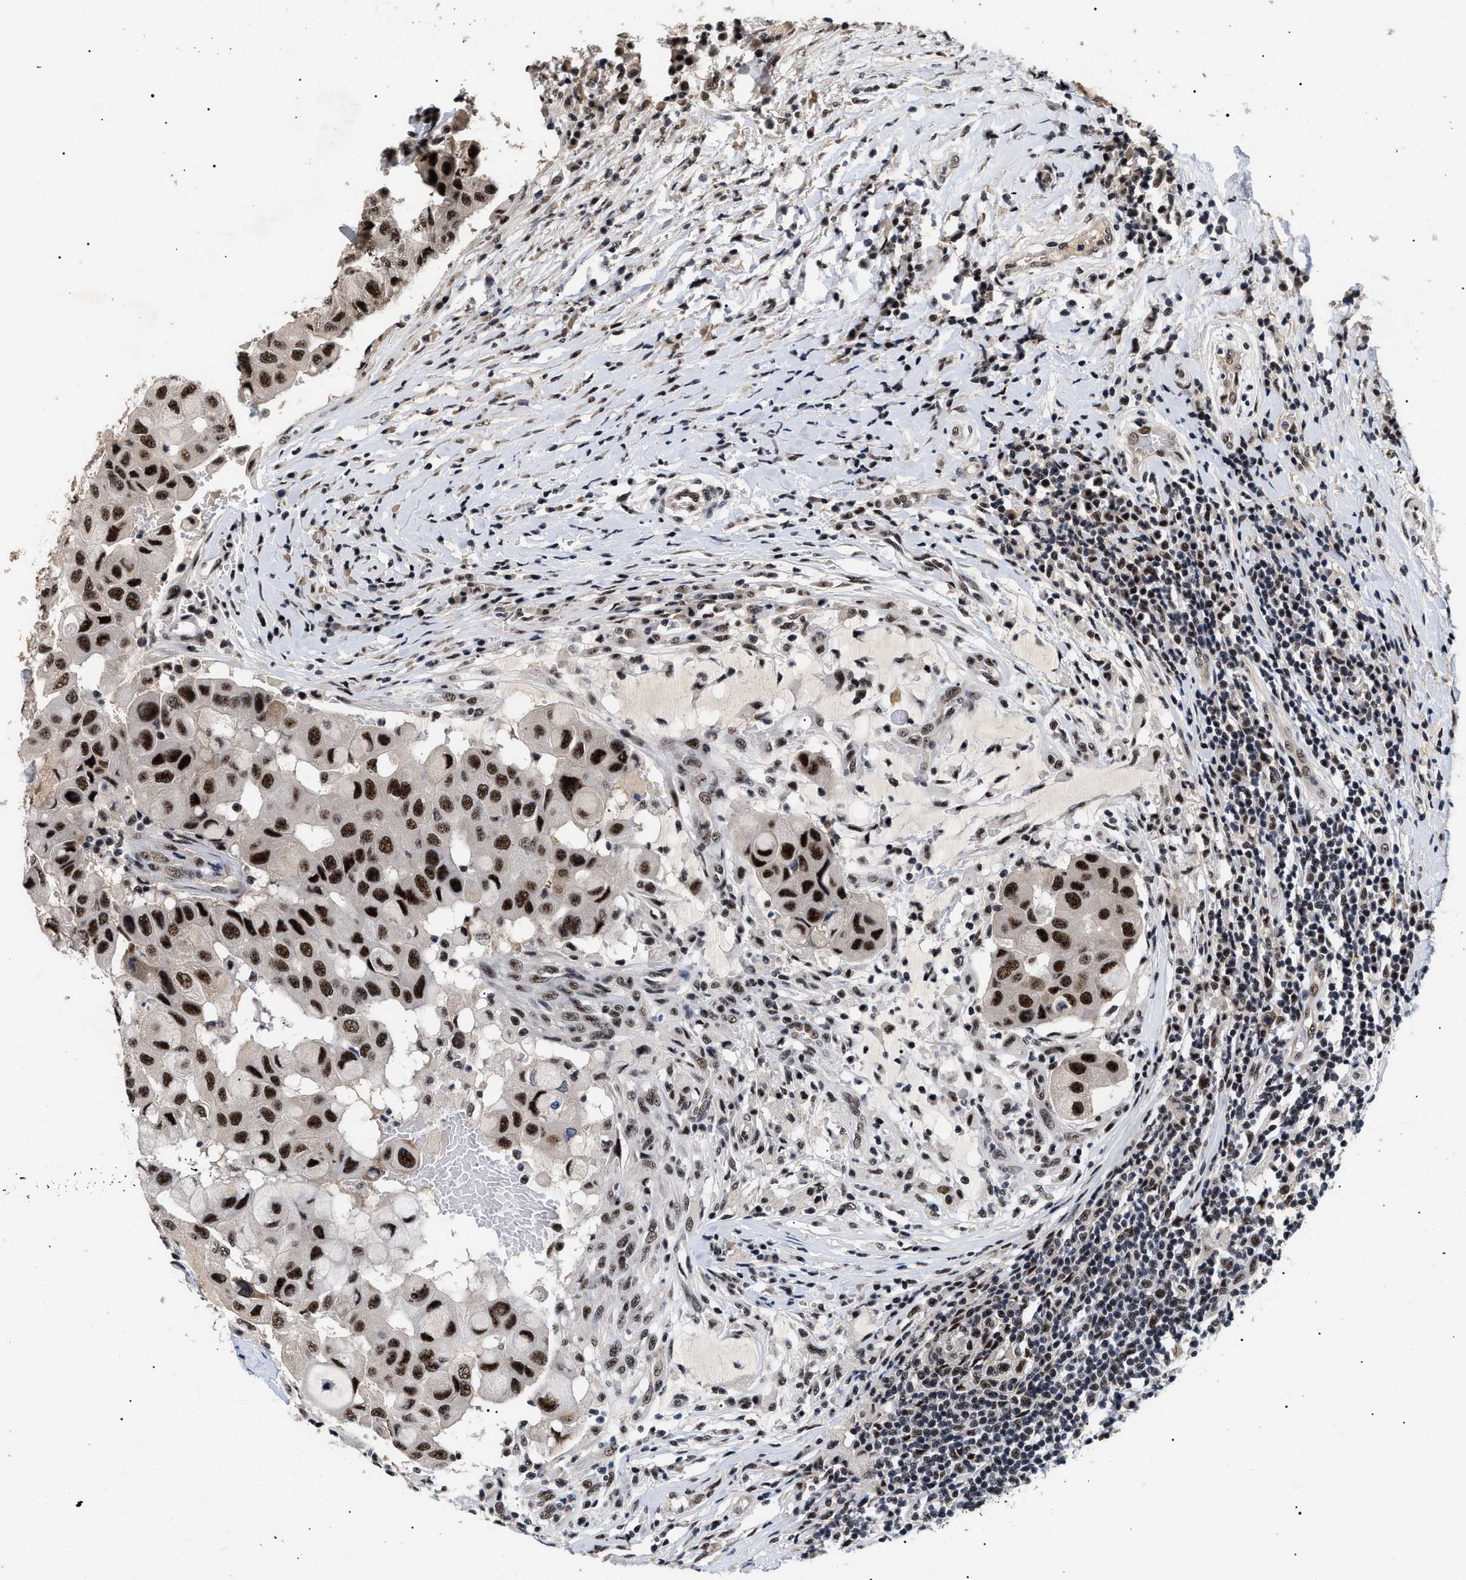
{"staining": {"intensity": "strong", "quantity": ">75%", "location": "nuclear"}, "tissue": "breast cancer", "cell_type": "Tumor cells", "image_type": "cancer", "snomed": [{"axis": "morphology", "description": "Duct carcinoma"}, {"axis": "topography", "description": "Breast"}], "caption": "A high amount of strong nuclear expression is present in about >75% of tumor cells in breast cancer tissue.", "gene": "CAAP1", "patient": {"sex": "female", "age": 27}}